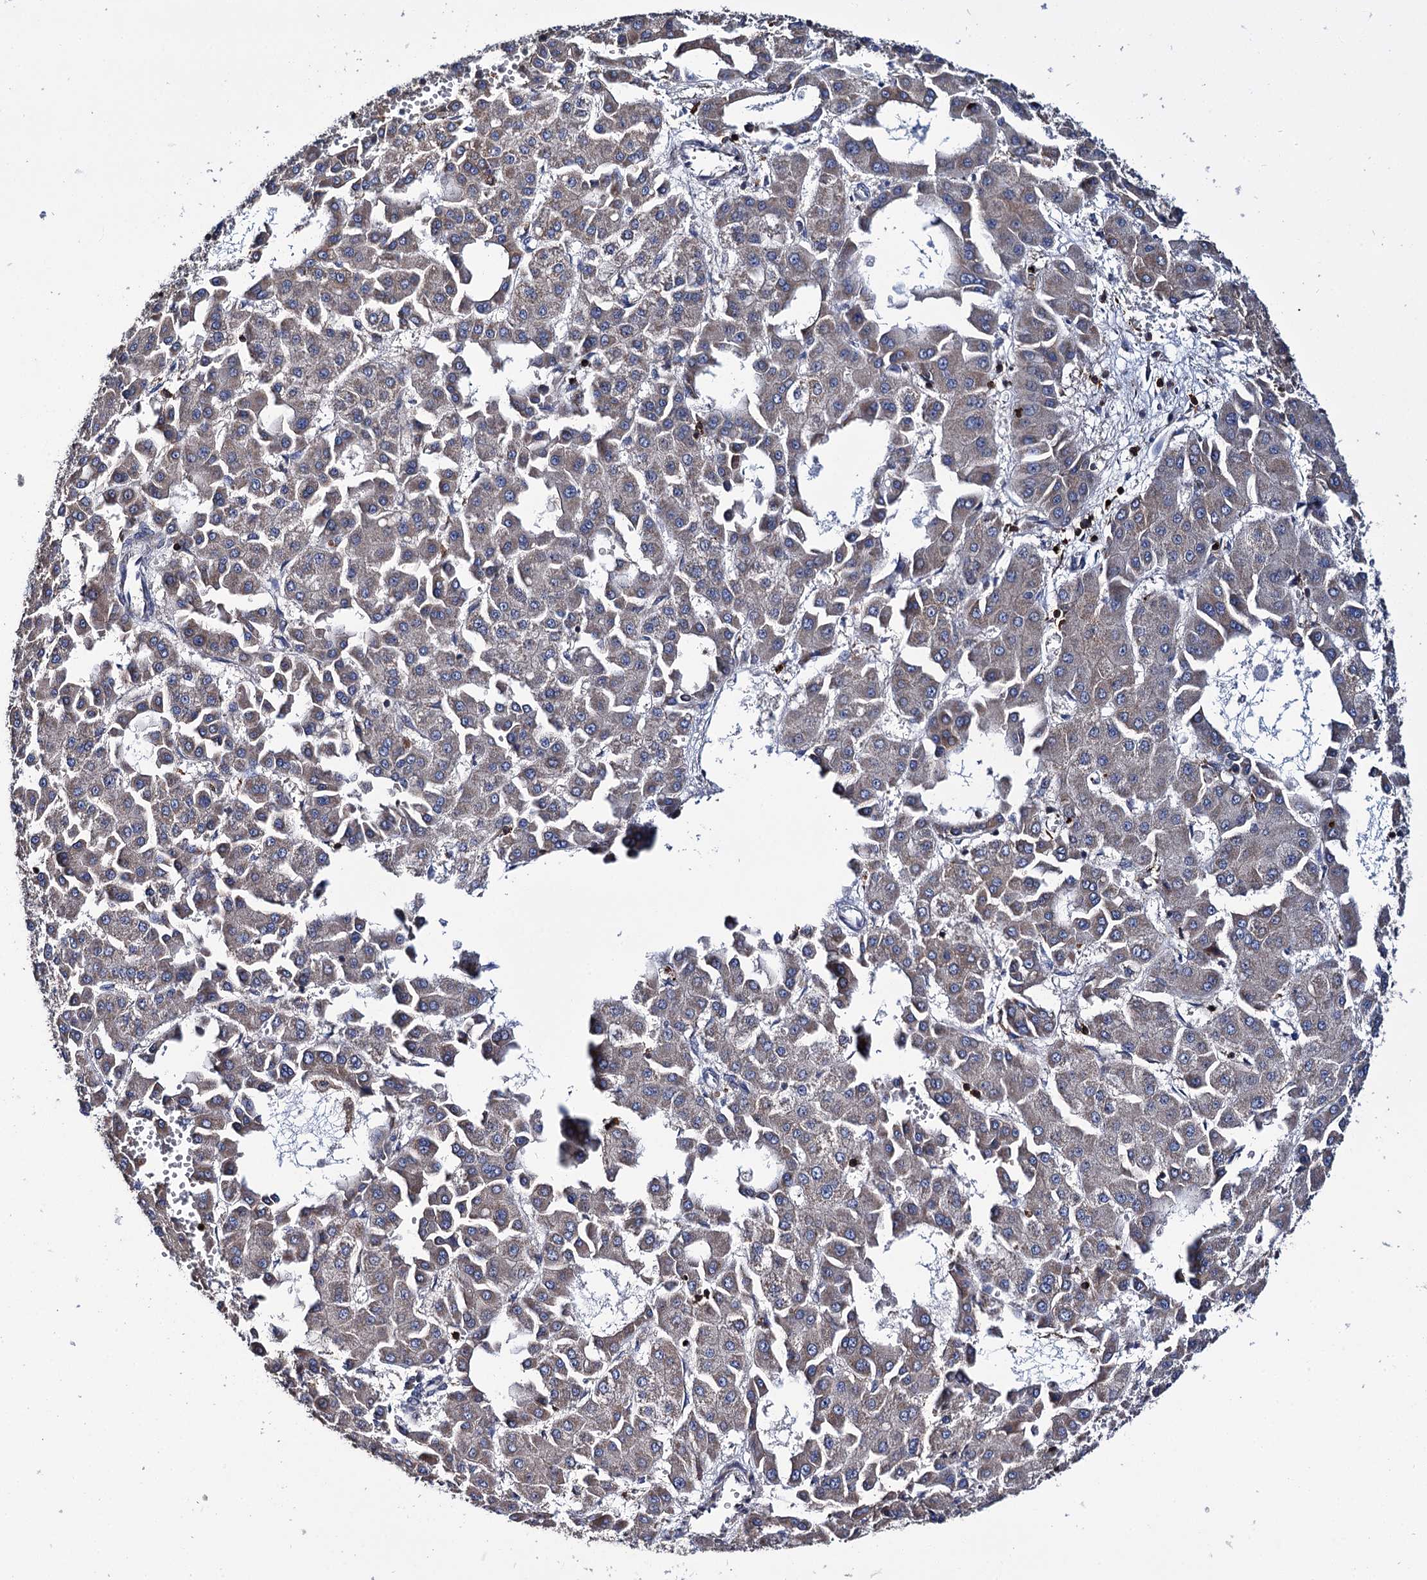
{"staining": {"intensity": "moderate", "quantity": ">75%", "location": "cytoplasmic/membranous"}, "tissue": "liver cancer", "cell_type": "Tumor cells", "image_type": "cancer", "snomed": [{"axis": "morphology", "description": "Carcinoma, Hepatocellular, NOS"}, {"axis": "topography", "description": "Liver"}], "caption": "Protein analysis of liver cancer (hepatocellular carcinoma) tissue demonstrates moderate cytoplasmic/membranous staining in approximately >75% of tumor cells.", "gene": "UBASH3B", "patient": {"sex": "male", "age": 47}}